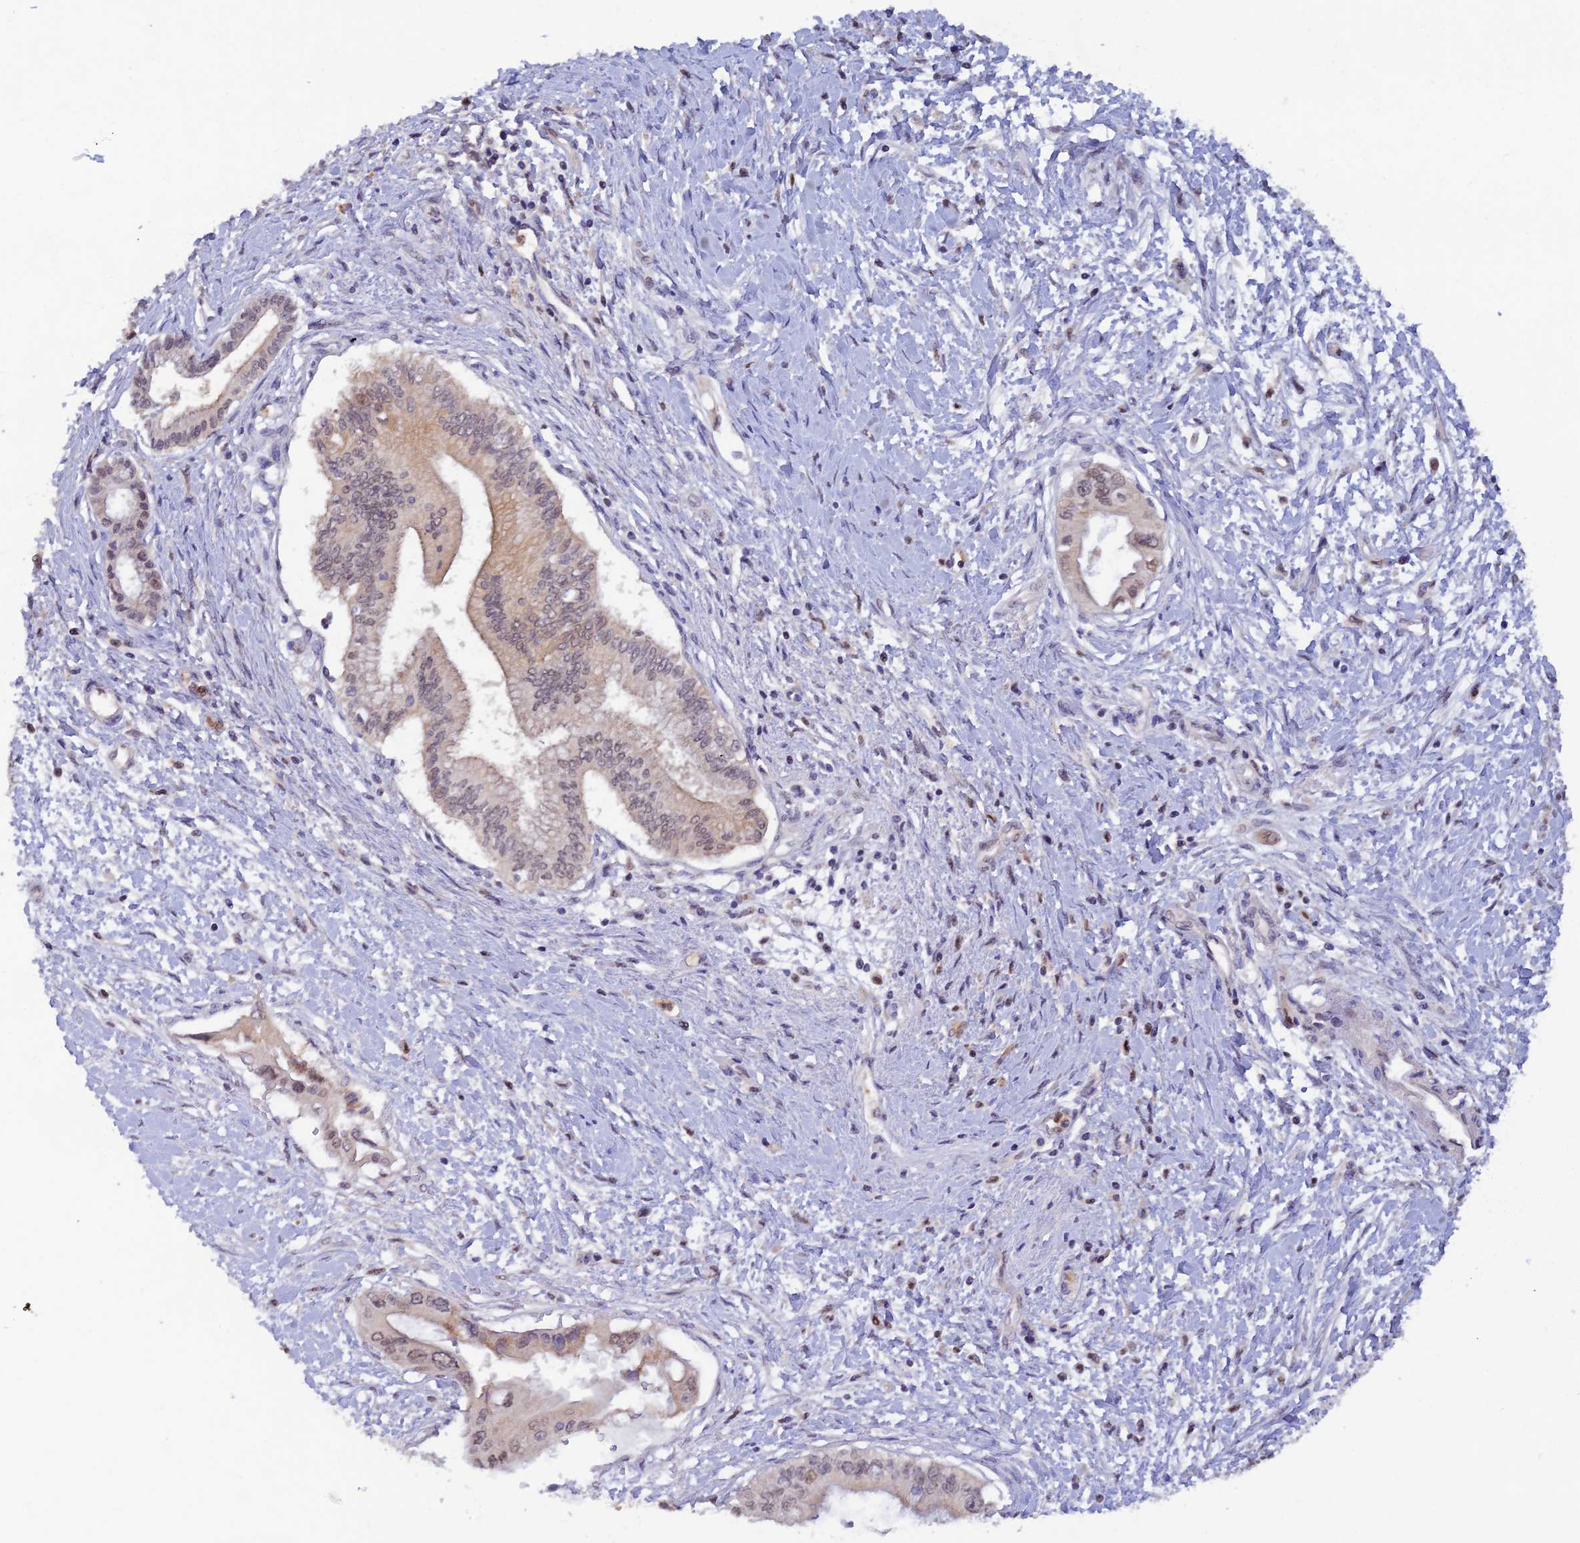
{"staining": {"intensity": "weak", "quantity": "25%-75%", "location": "cytoplasmic/membranous,nuclear"}, "tissue": "pancreatic cancer", "cell_type": "Tumor cells", "image_type": "cancer", "snomed": [{"axis": "morphology", "description": "Adenocarcinoma, NOS"}, {"axis": "topography", "description": "Pancreas"}], "caption": "Protein analysis of pancreatic adenocarcinoma tissue demonstrates weak cytoplasmic/membranous and nuclear positivity in about 25%-75% of tumor cells.", "gene": "FASTKD5", "patient": {"sex": "male", "age": 46}}